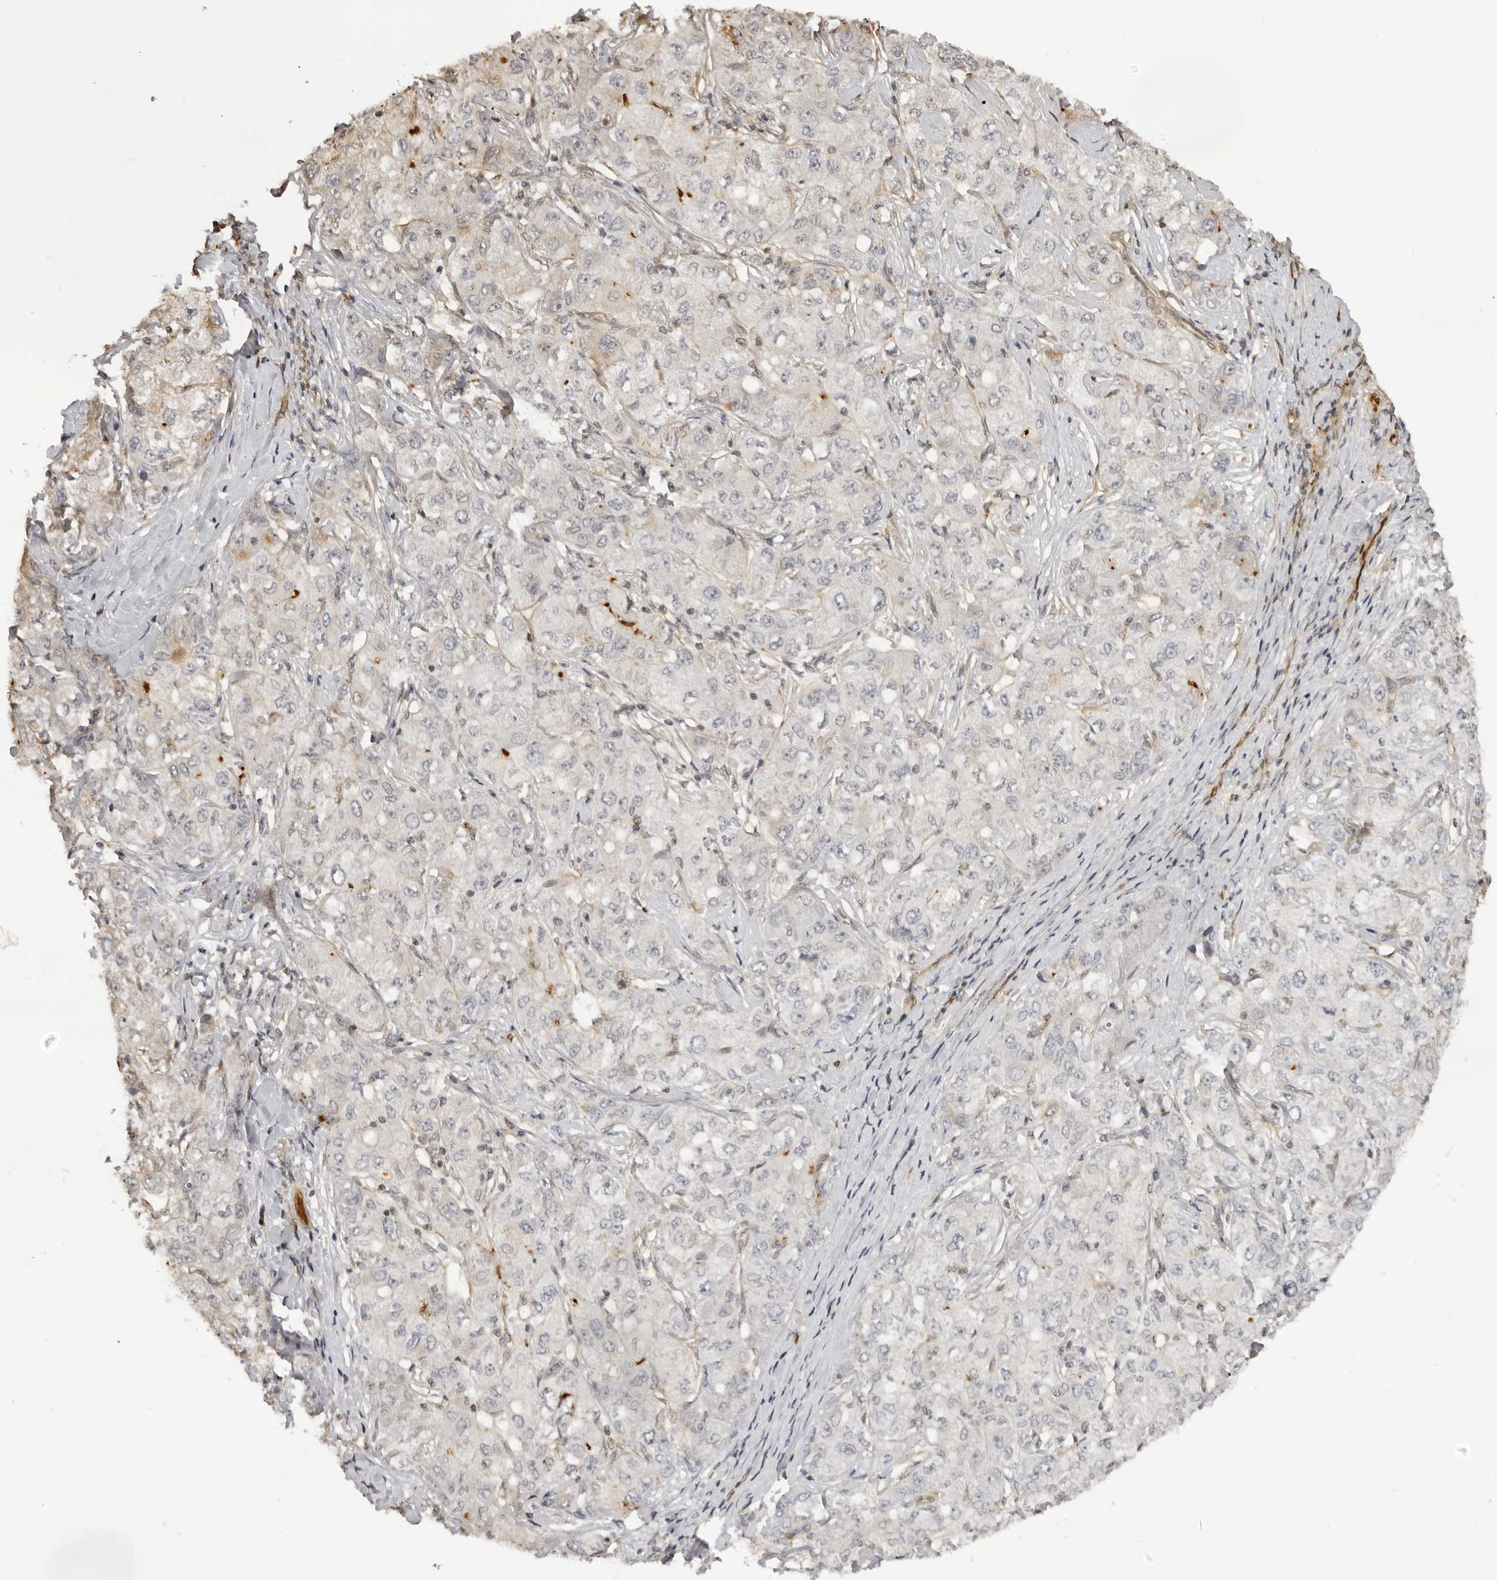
{"staining": {"intensity": "negative", "quantity": "none", "location": "none"}, "tissue": "liver cancer", "cell_type": "Tumor cells", "image_type": "cancer", "snomed": [{"axis": "morphology", "description": "Carcinoma, Hepatocellular, NOS"}, {"axis": "topography", "description": "Liver"}], "caption": "Immunohistochemical staining of human liver cancer (hepatocellular carcinoma) demonstrates no significant positivity in tumor cells.", "gene": "DYNLT5", "patient": {"sex": "male", "age": 80}}